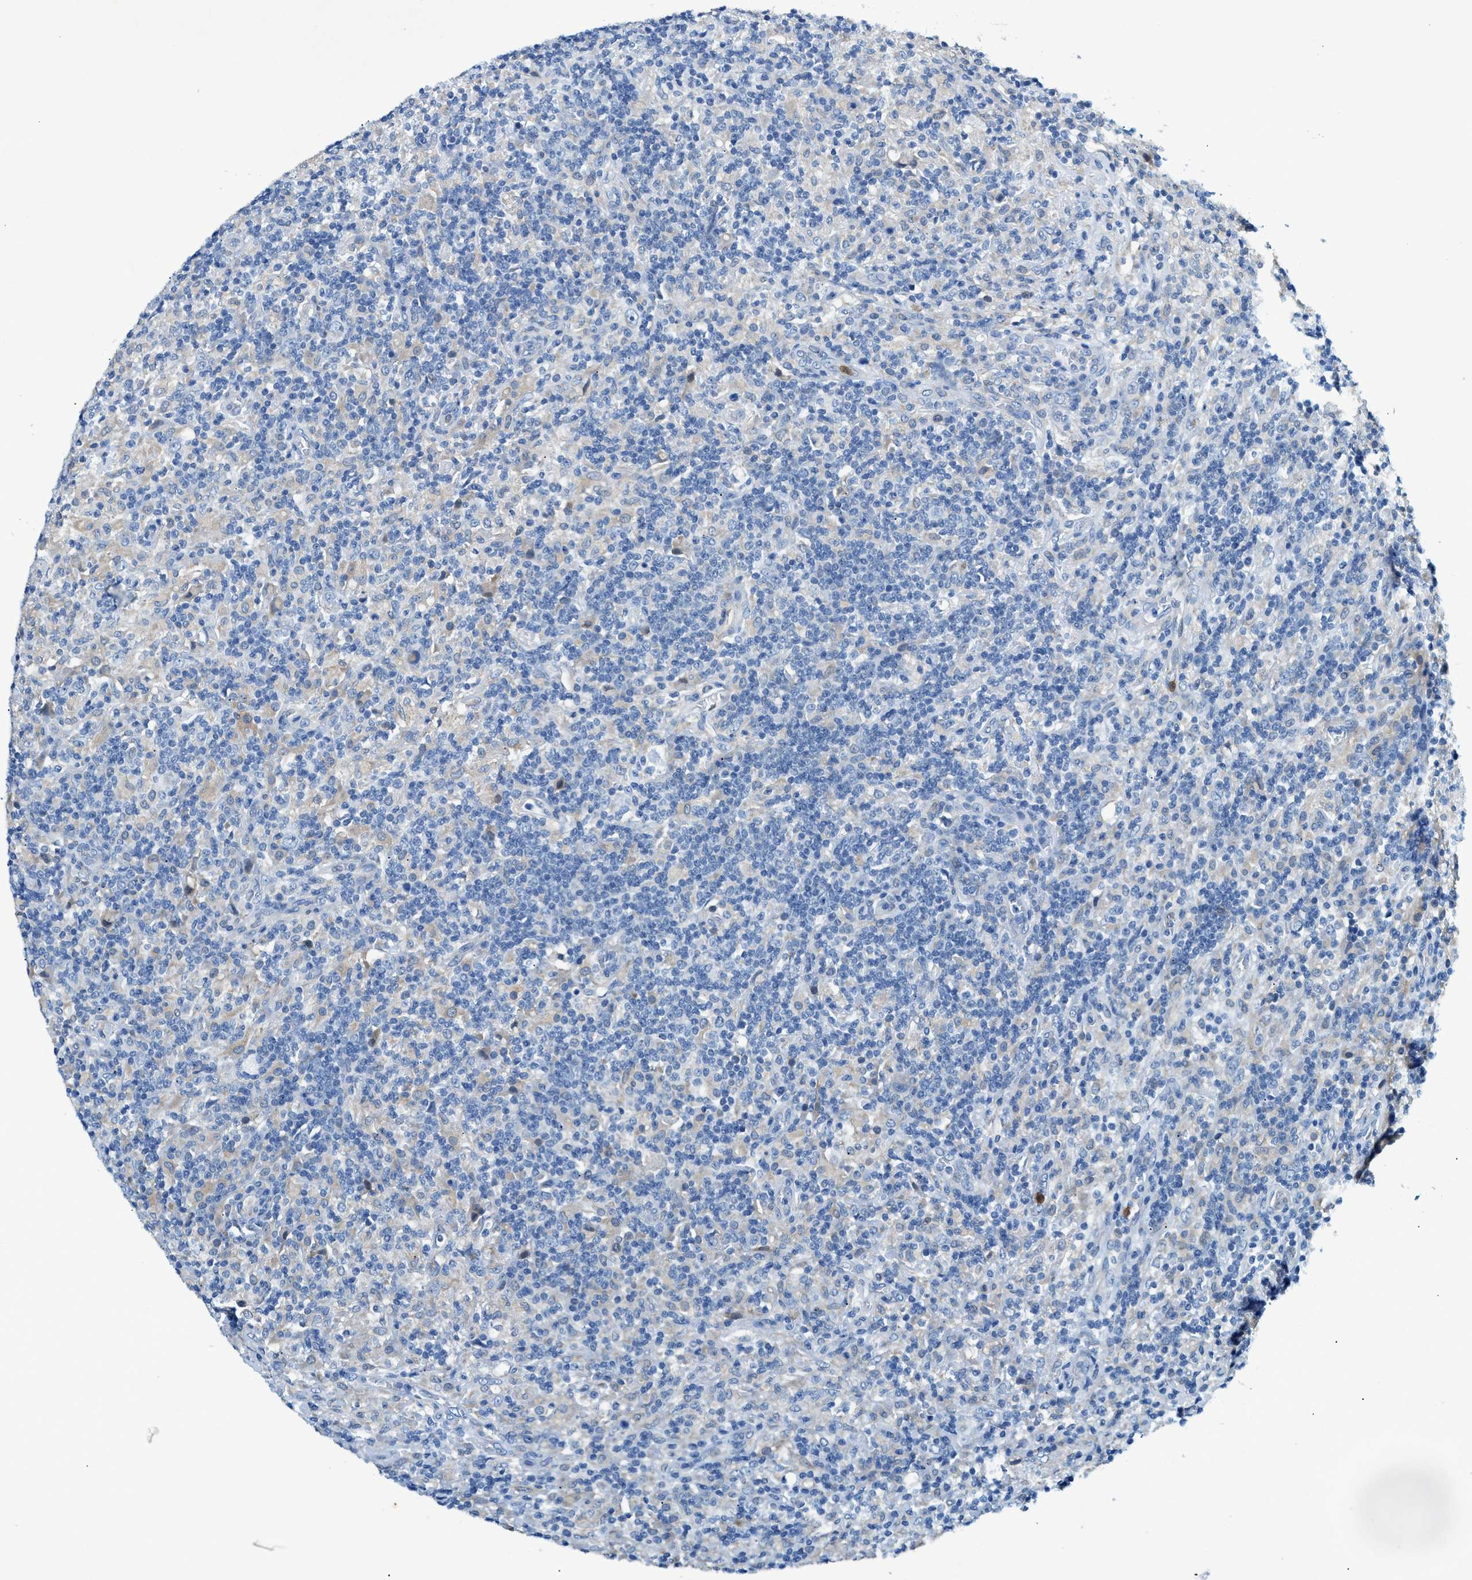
{"staining": {"intensity": "negative", "quantity": "none", "location": "none"}, "tissue": "lymphoma", "cell_type": "Tumor cells", "image_type": "cancer", "snomed": [{"axis": "morphology", "description": "Hodgkin's disease, NOS"}, {"axis": "topography", "description": "Lymph node"}], "caption": "Immunohistochemistry of Hodgkin's disease demonstrates no expression in tumor cells.", "gene": "ZDHHC13", "patient": {"sex": "male", "age": 70}}